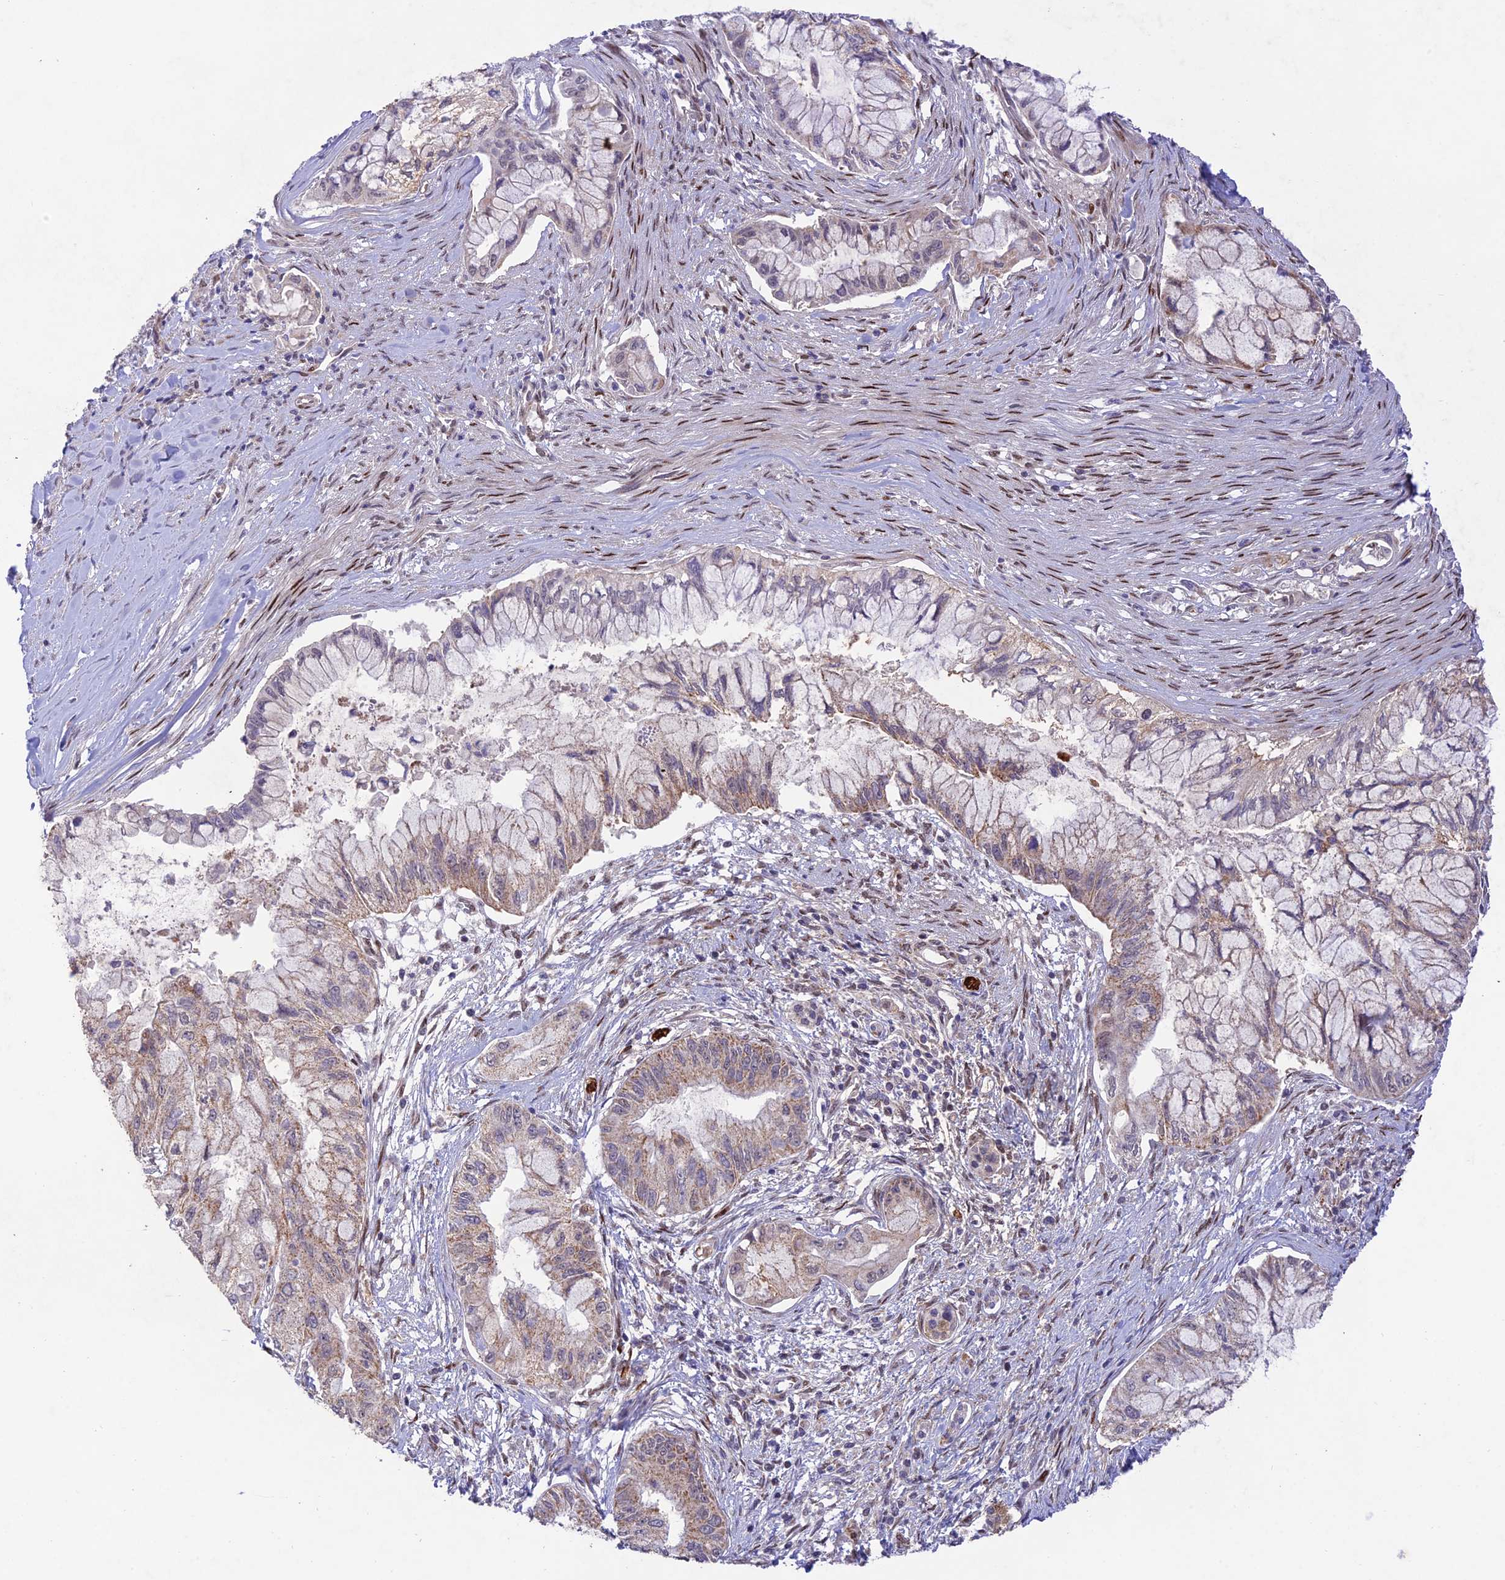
{"staining": {"intensity": "weak", "quantity": "<25%", "location": "cytoplasmic/membranous"}, "tissue": "pancreatic cancer", "cell_type": "Tumor cells", "image_type": "cancer", "snomed": [{"axis": "morphology", "description": "Adenocarcinoma, NOS"}, {"axis": "topography", "description": "Pancreas"}], "caption": "Protein analysis of pancreatic cancer shows no significant expression in tumor cells.", "gene": "WDR55", "patient": {"sex": "male", "age": 48}}